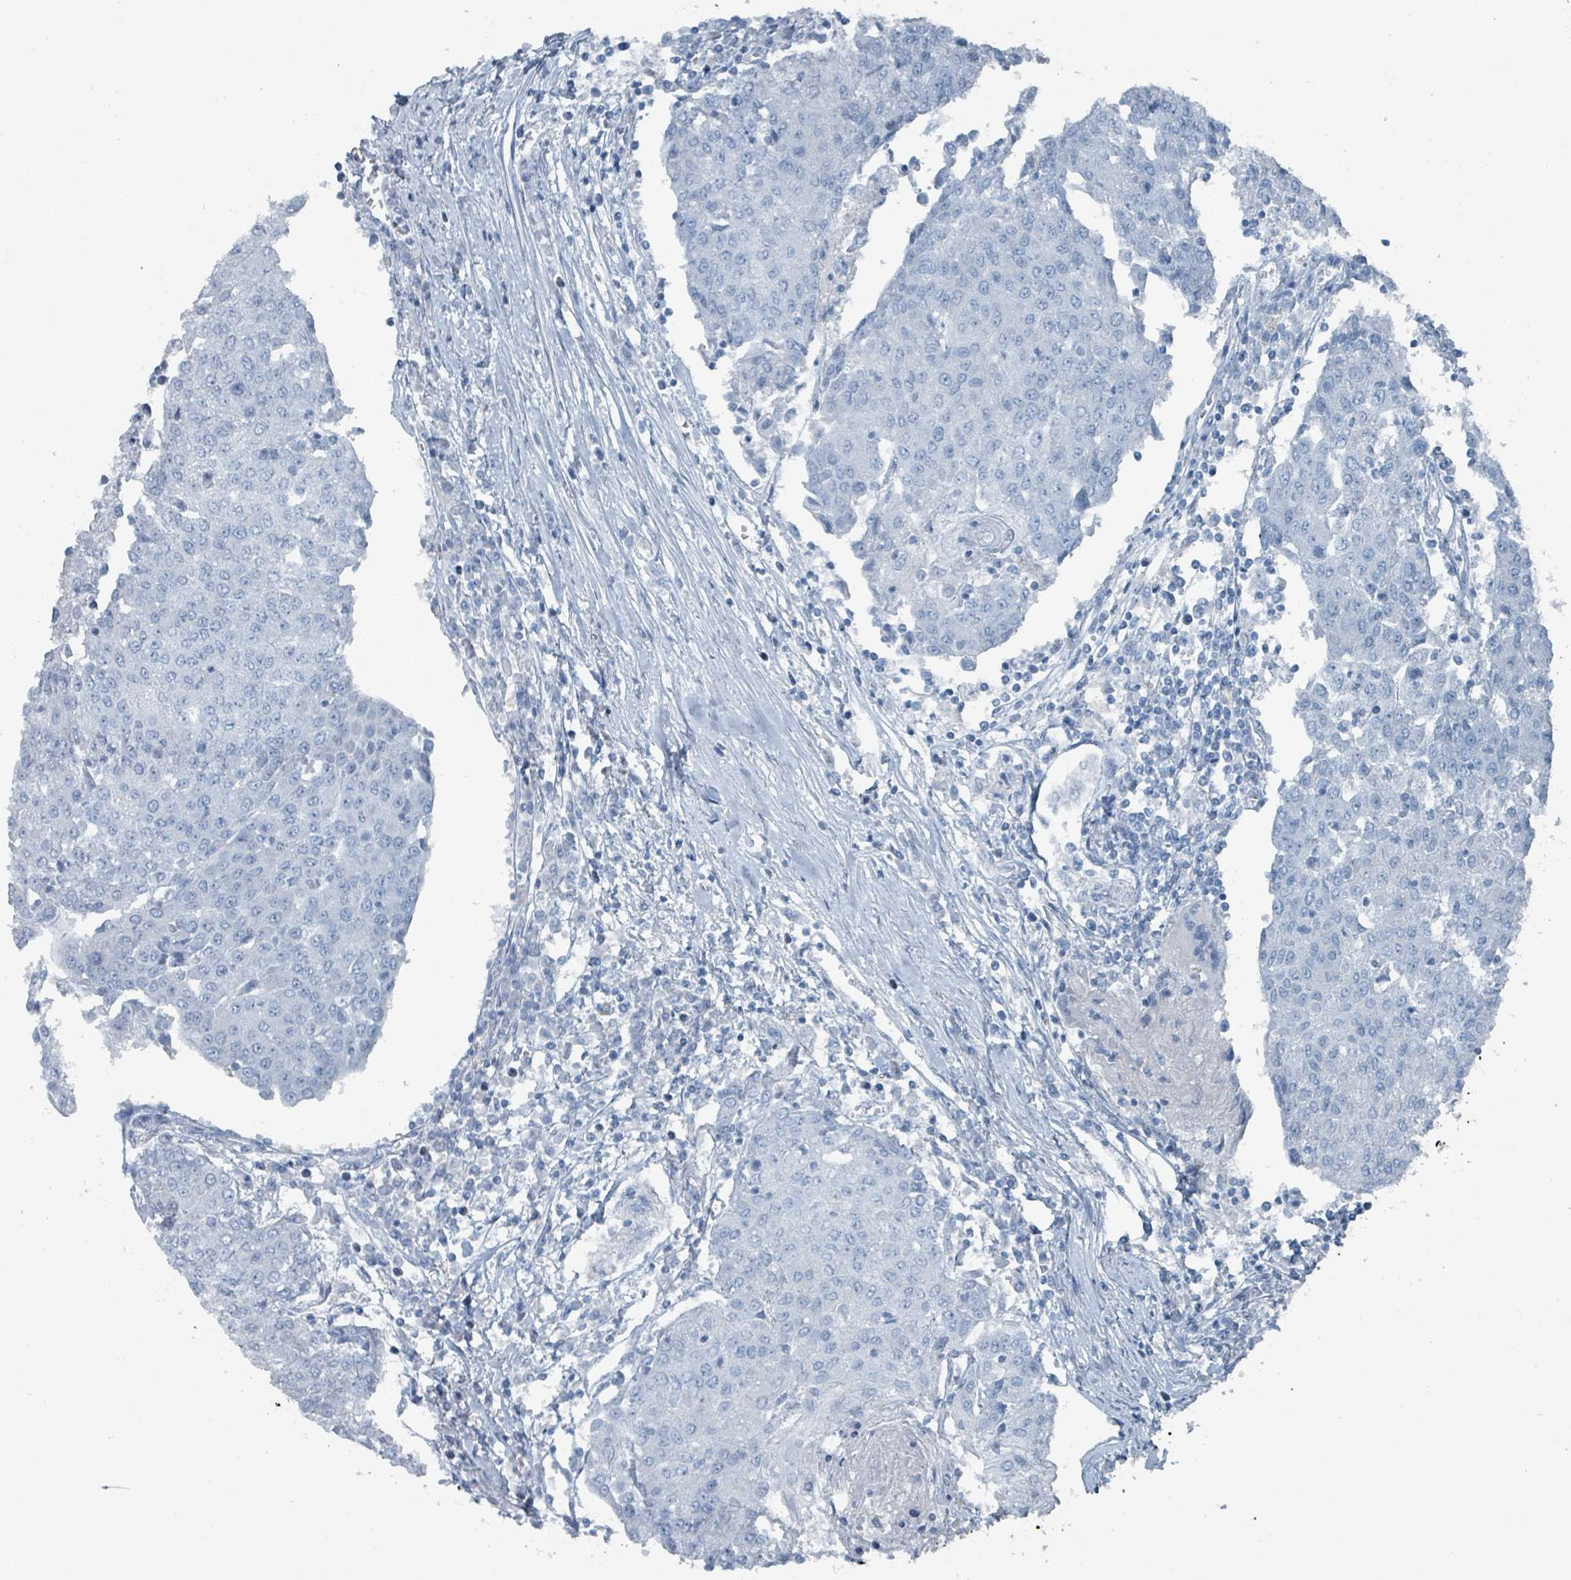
{"staining": {"intensity": "negative", "quantity": "none", "location": "none"}, "tissue": "urothelial cancer", "cell_type": "Tumor cells", "image_type": "cancer", "snomed": [{"axis": "morphology", "description": "Urothelial carcinoma, High grade"}, {"axis": "topography", "description": "Urinary bladder"}], "caption": "A photomicrograph of human urothelial cancer is negative for staining in tumor cells.", "gene": "GAMT", "patient": {"sex": "female", "age": 85}}